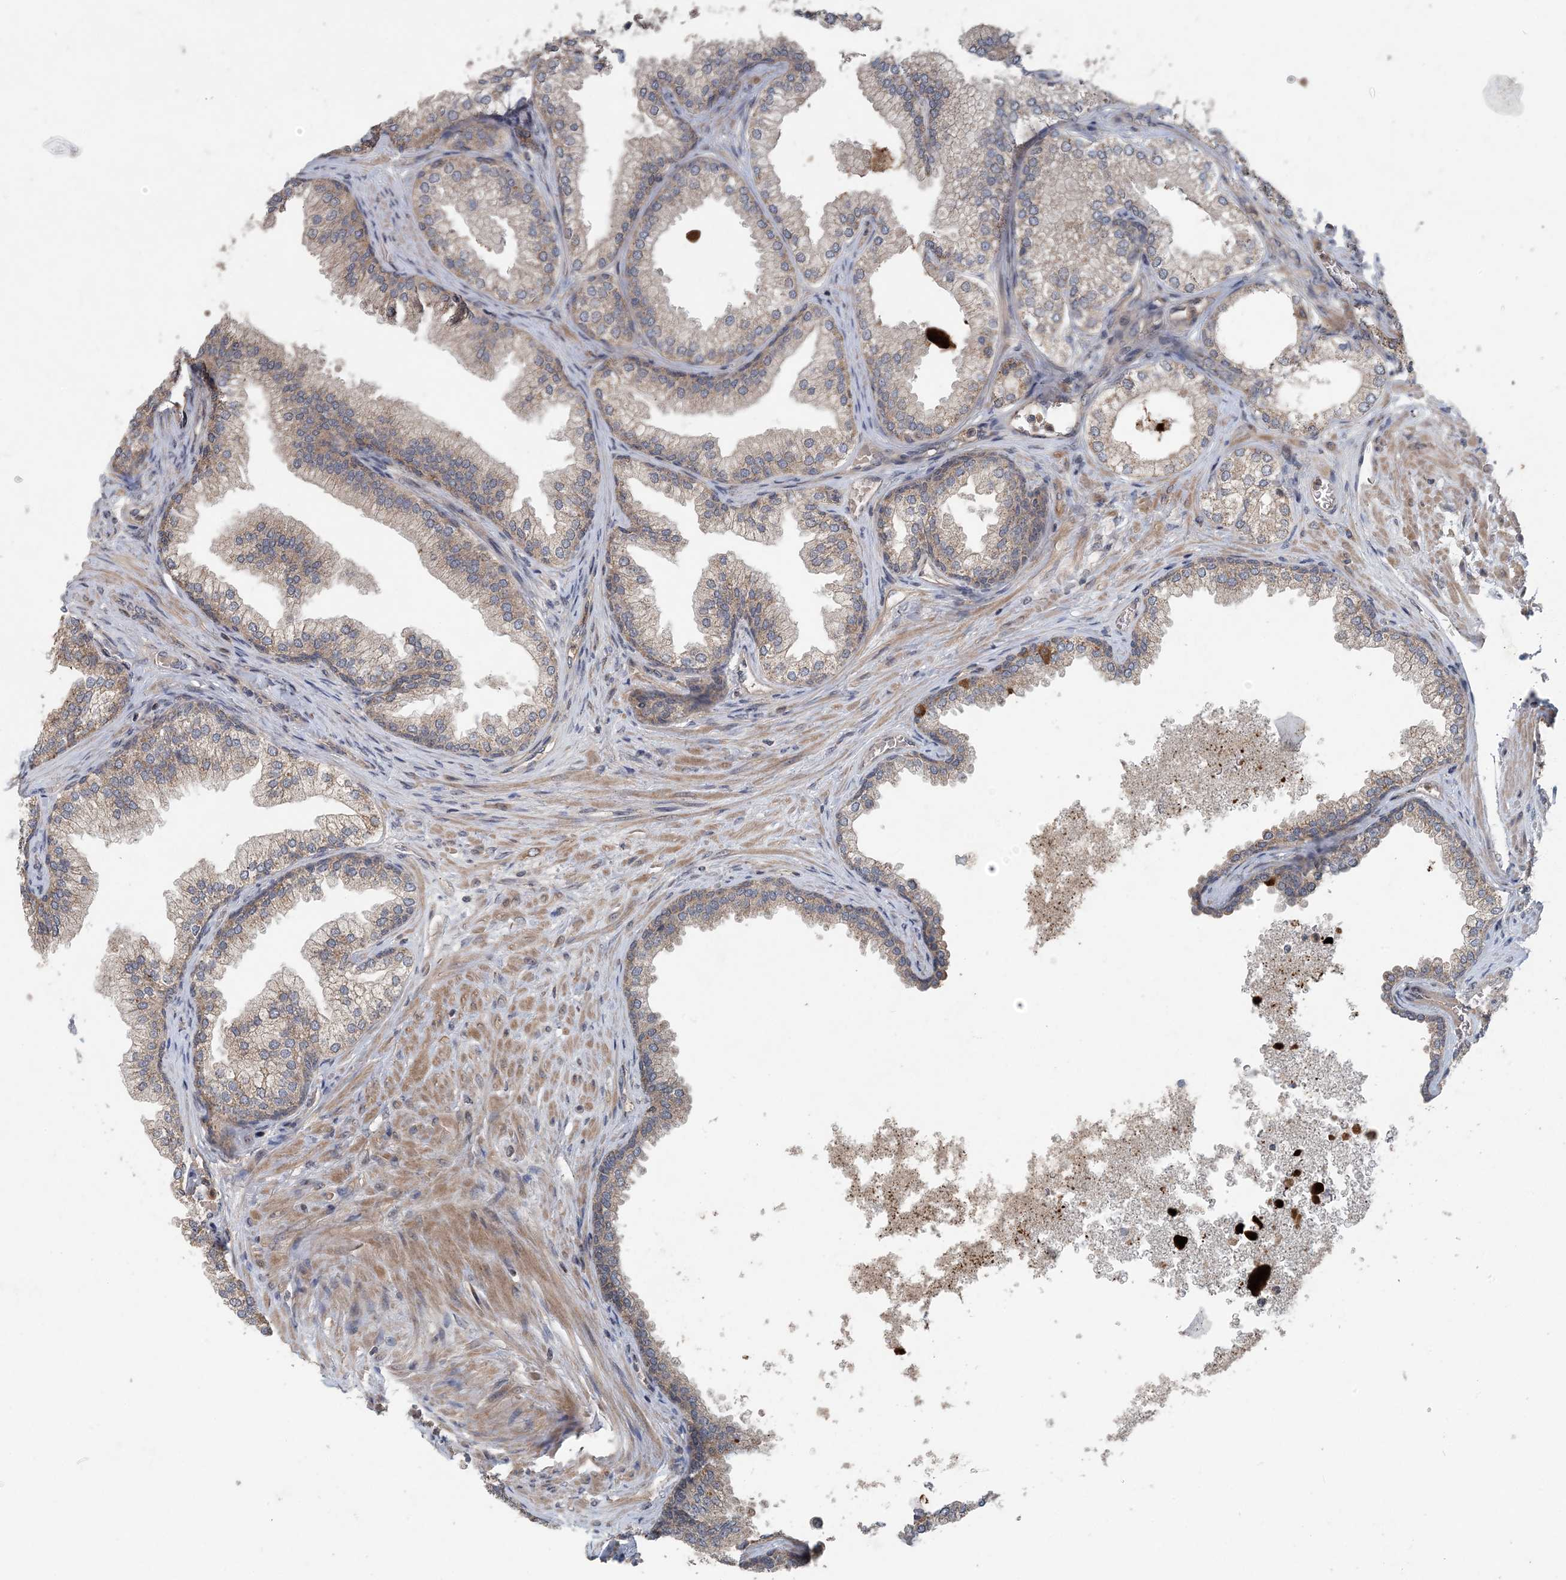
{"staining": {"intensity": "weak", "quantity": "25%-75%", "location": "cytoplasmic/membranous"}, "tissue": "prostate", "cell_type": "Glandular cells", "image_type": "normal", "snomed": [{"axis": "morphology", "description": "Normal tissue, NOS"}, {"axis": "topography", "description": "Prostate"}], "caption": "A micrograph showing weak cytoplasmic/membranous expression in about 25%-75% of glandular cells in benign prostate, as visualized by brown immunohistochemical staining.", "gene": "MYO9B", "patient": {"sex": "male", "age": 76}}